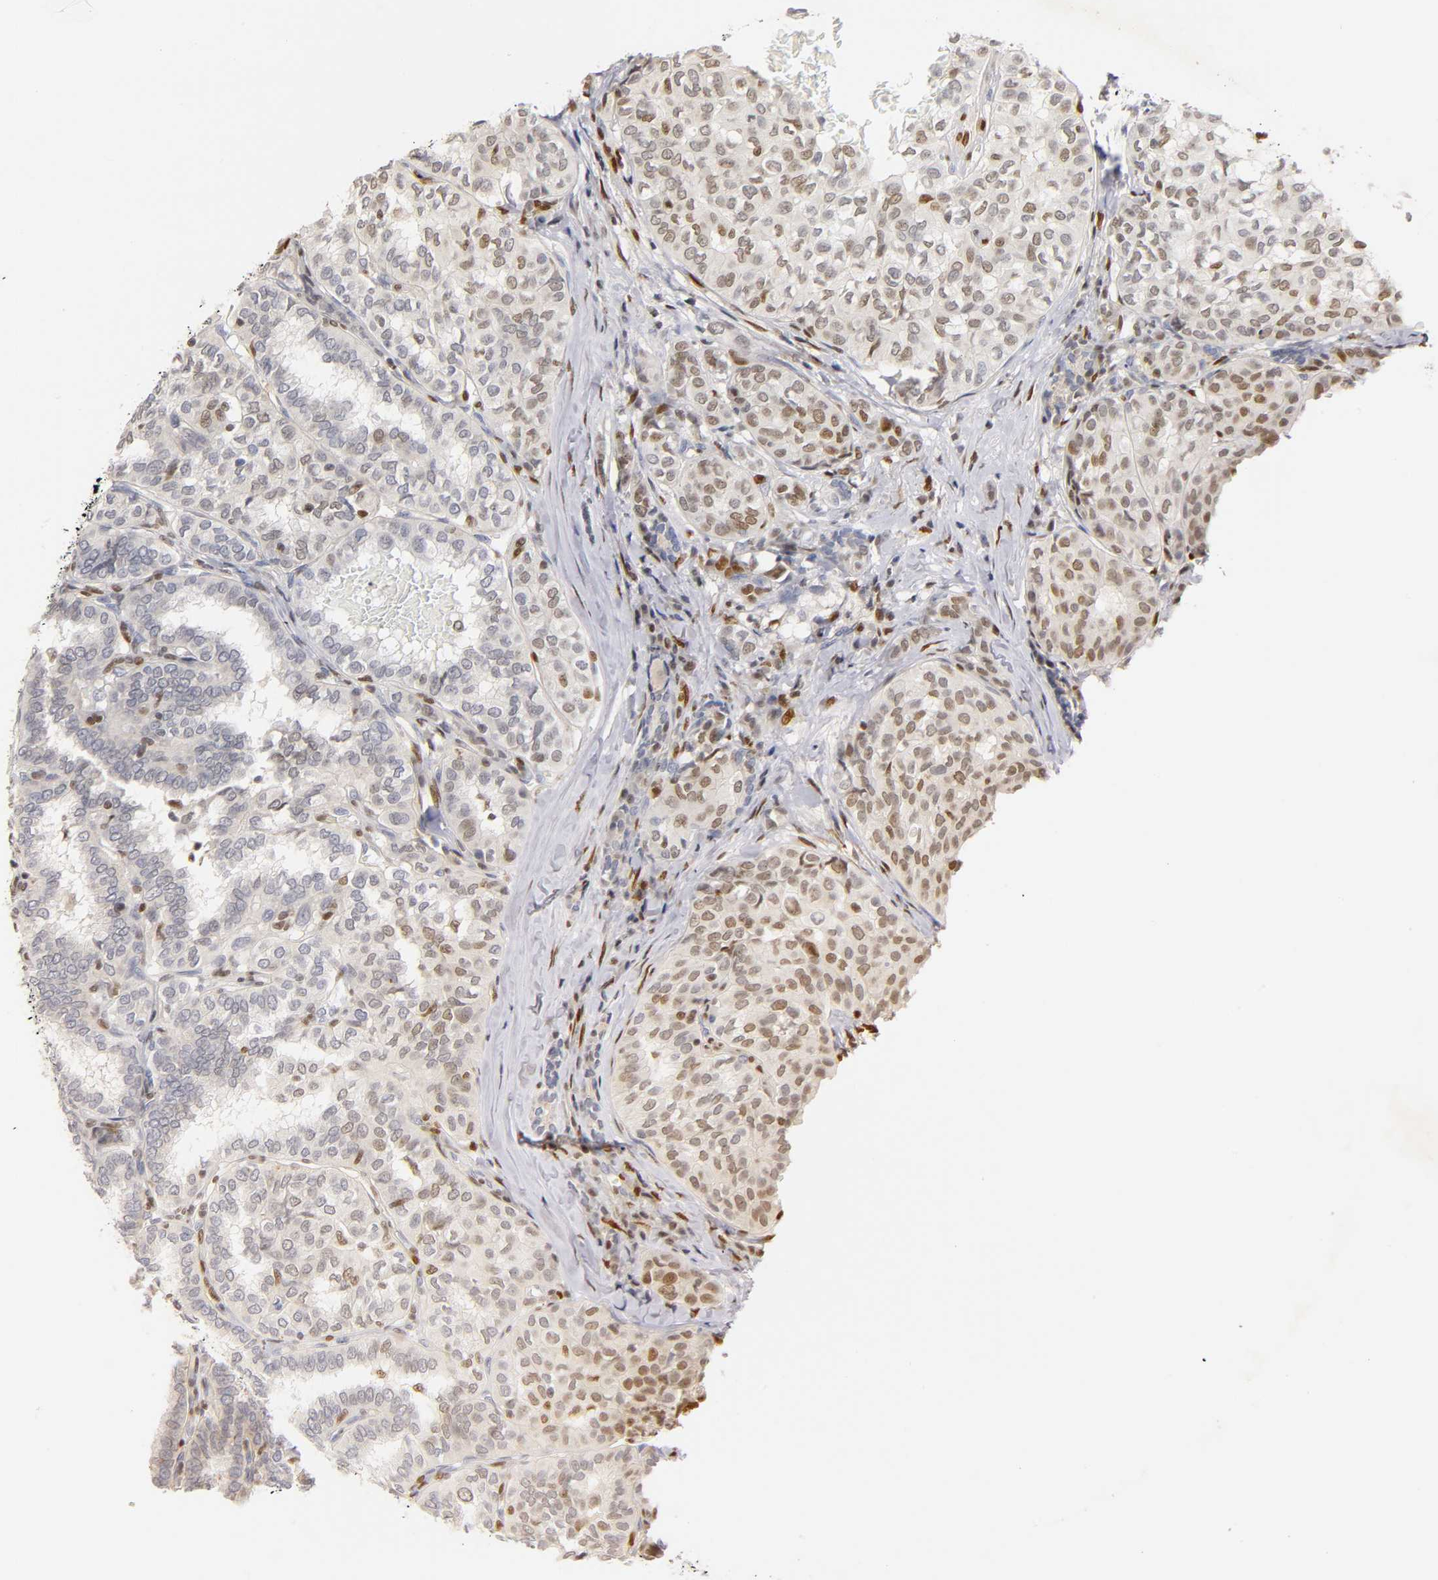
{"staining": {"intensity": "weak", "quantity": "25%-75%", "location": "nuclear"}, "tissue": "thyroid cancer", "cell_type": "Tumor cells", "image_type": "cancer", "snomed": [{"axis": "morphology", "description": "Papillary adenocarcinoma, NOS"}, {"axis": "topography", "description": "Thyroid gland"}], "caption": "Immunohistochemical staining of thyroid papillary adenocarcinoma demonstrates low levels of weak nuclear protein positivity in approximately 25%-75% of tumor cells. The protein is shown in brown color, while the nuclei are stained blue.", "gene": "RUNX1", "patient": {"sex": "female", "age": 30}}